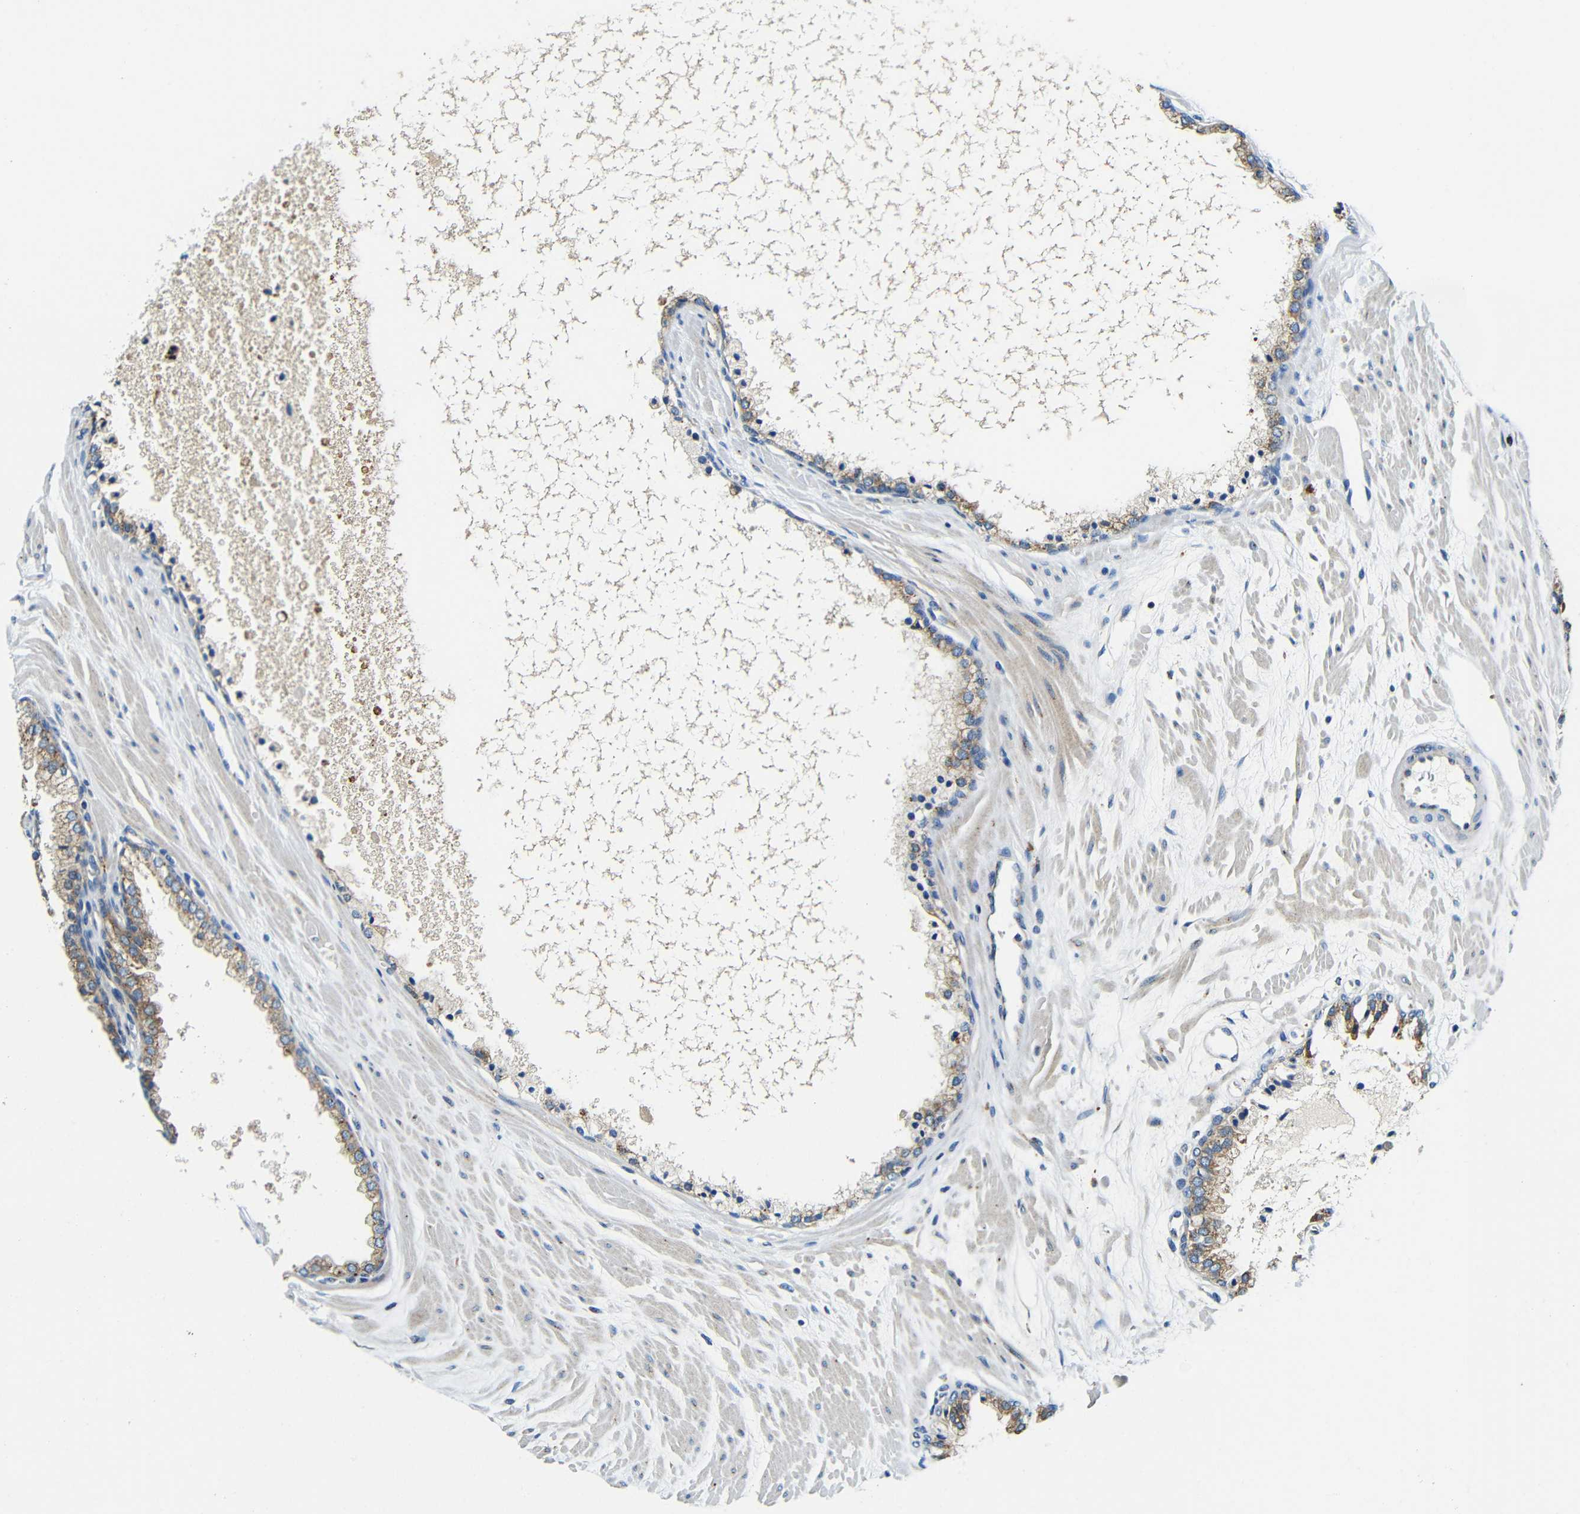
{"staining": {"intensity": "weak", "quantity": "25%-75%", "location": "cytoplasmic/membranous"}, "tissue": "prostate cancer", "cell_type": "Tumor cells", "image_type": "cancer", "snomed": [{"axis": "morphology", "description": "Adenocarcinoma, High grade"}, {"axis": "topography", "description": "Prostate"}], "caption": "Prostate cancer stained for a protein displays weak cytoplasmic/membranous positivity in tumor cells.", "gene": "USO1", "patient": {"sex": "male", "age": 65}}